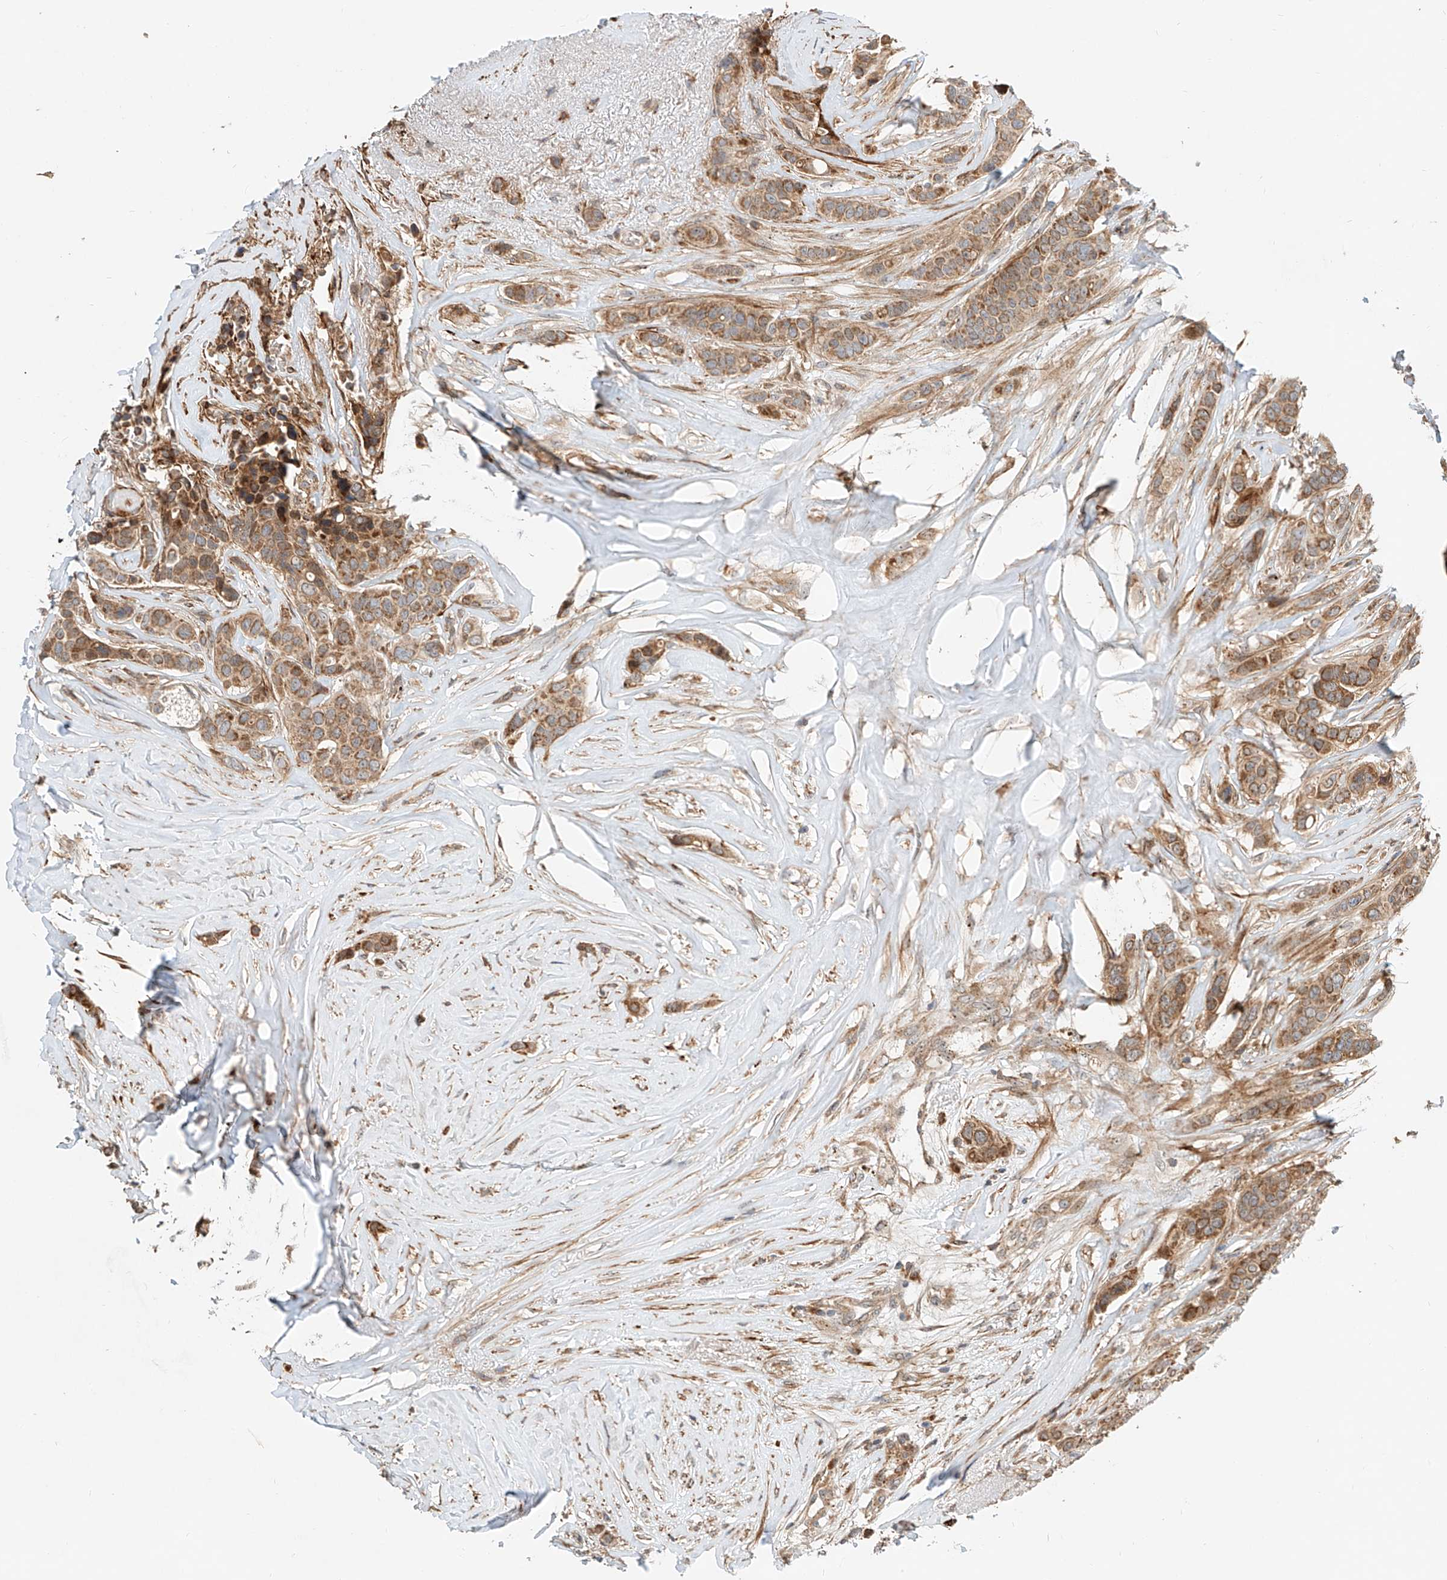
{"staining": {"intensity": "moderate", "quantity": ">75%", "location": "cytoplasmic/membranous"}, "tissue": "breast cancer", "cell_type": "Tumor cells", "image_type": "cancer", "snomed": [{"axis": "morphology", "description": "Lobular carcinoma"}, {"axis": "topography", "description": "Breast"}], "caption": "The image demonstrates immunohistochemical staining of breast cancer. There is moderate cytoplasmic/membranous staining is identified in approximately >75% of tumor cells.", "gene": "CPAMD8", "patient": {"sex": "female", "age": 51}}